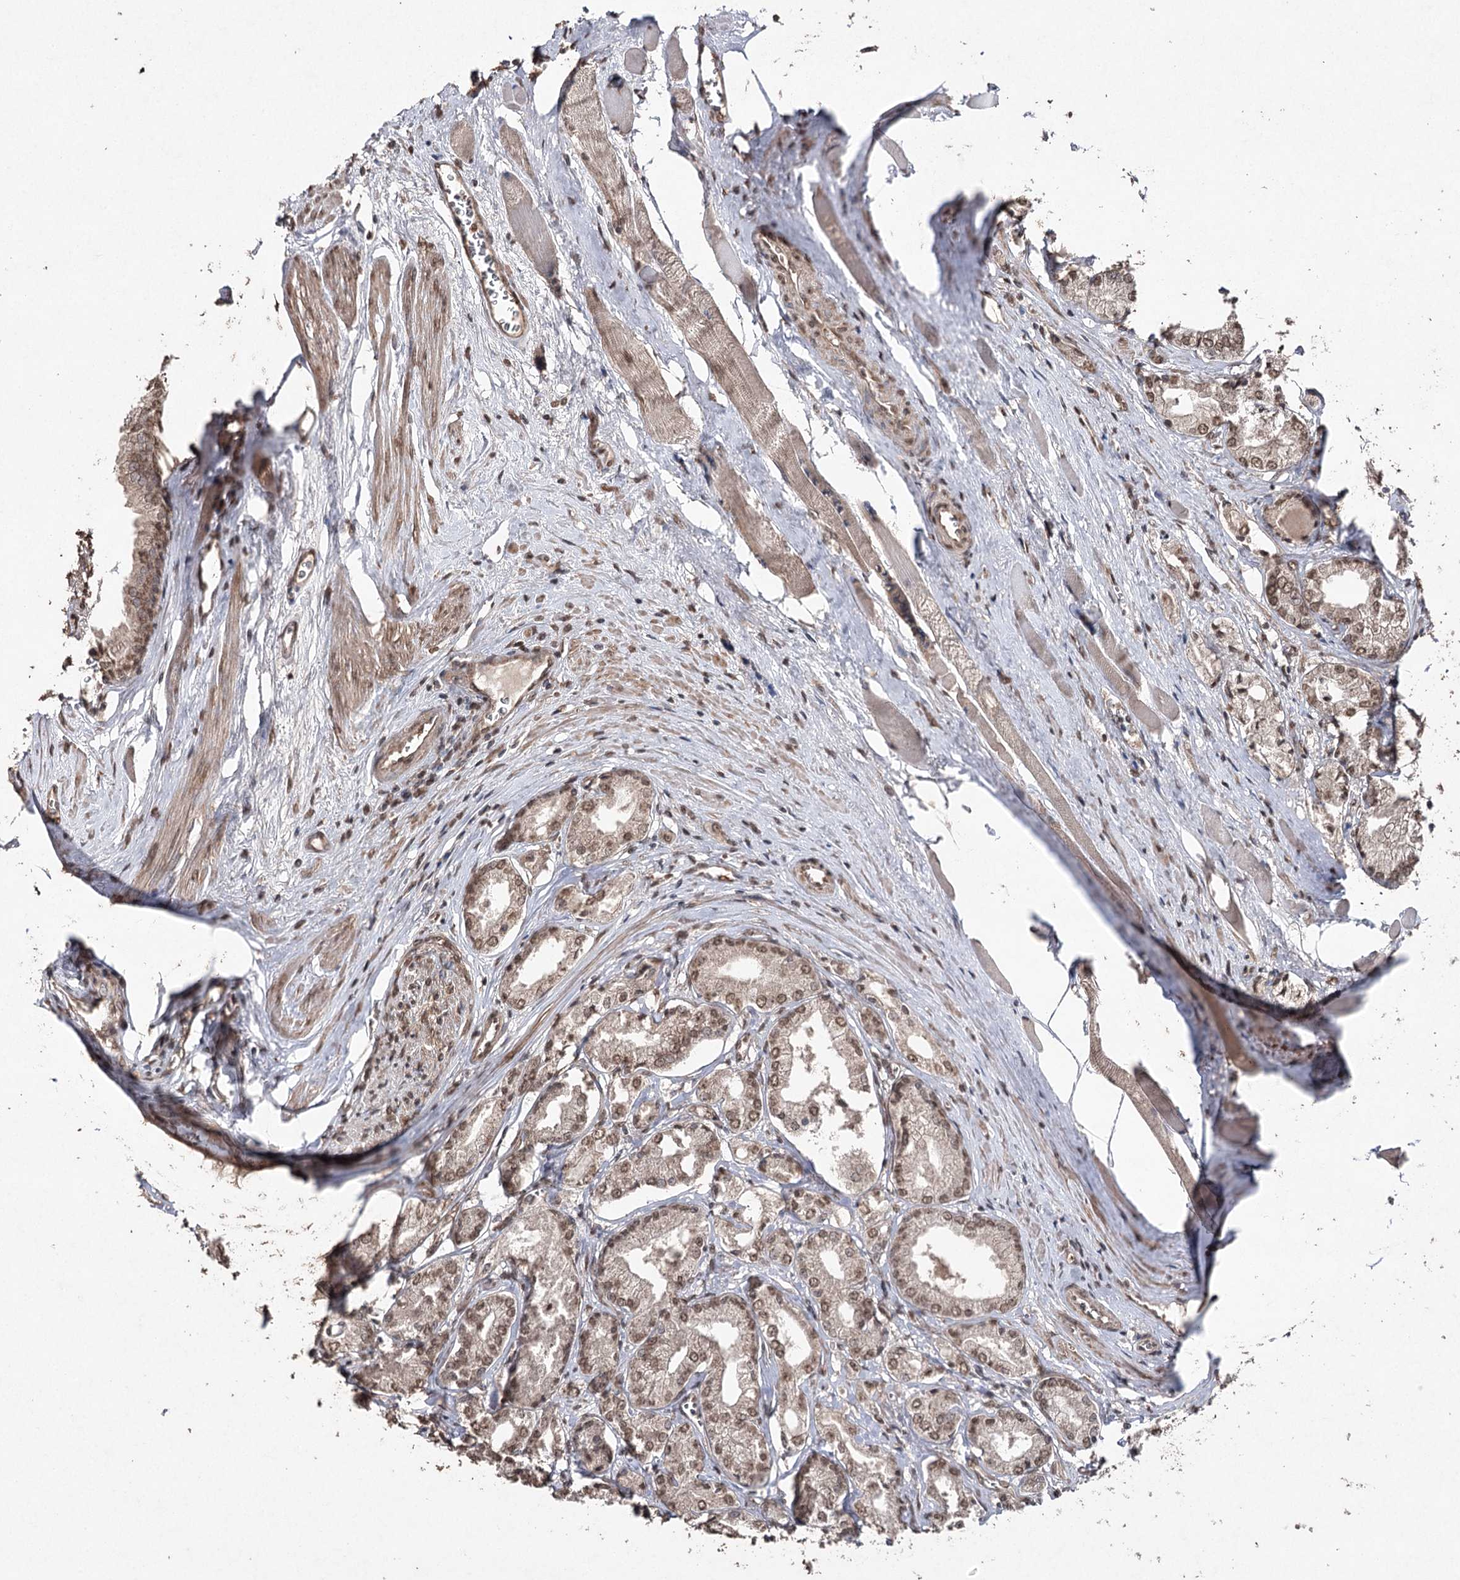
{"staining": {"intensity": "weak", "quantity": ">75%", "location": "nuclear"}, "tissue": "prostate cancer", "cell_type": "Tumor cells", "image_type": "cancer", "snomed": [{"axis": "morphology", "description": "Adenocarcinoma, Low grade"}, {"axis": "topography", "description": "Prostate"}], "caption": "IHC staining of prostate adenocarcinoma (low-grade), which demonstrates low levels of weak nuclear positivity in approximately >75% of tumor cells indicating weak nuclear protein positivity. The staining was performed using DAB (3,3'-diaminobenzidine) (brown) for protein detection and nuclei were counterstained in hematoxylin (blue).", "gene": "ATG14", "patient": {"sex": "male", "age": 60}}